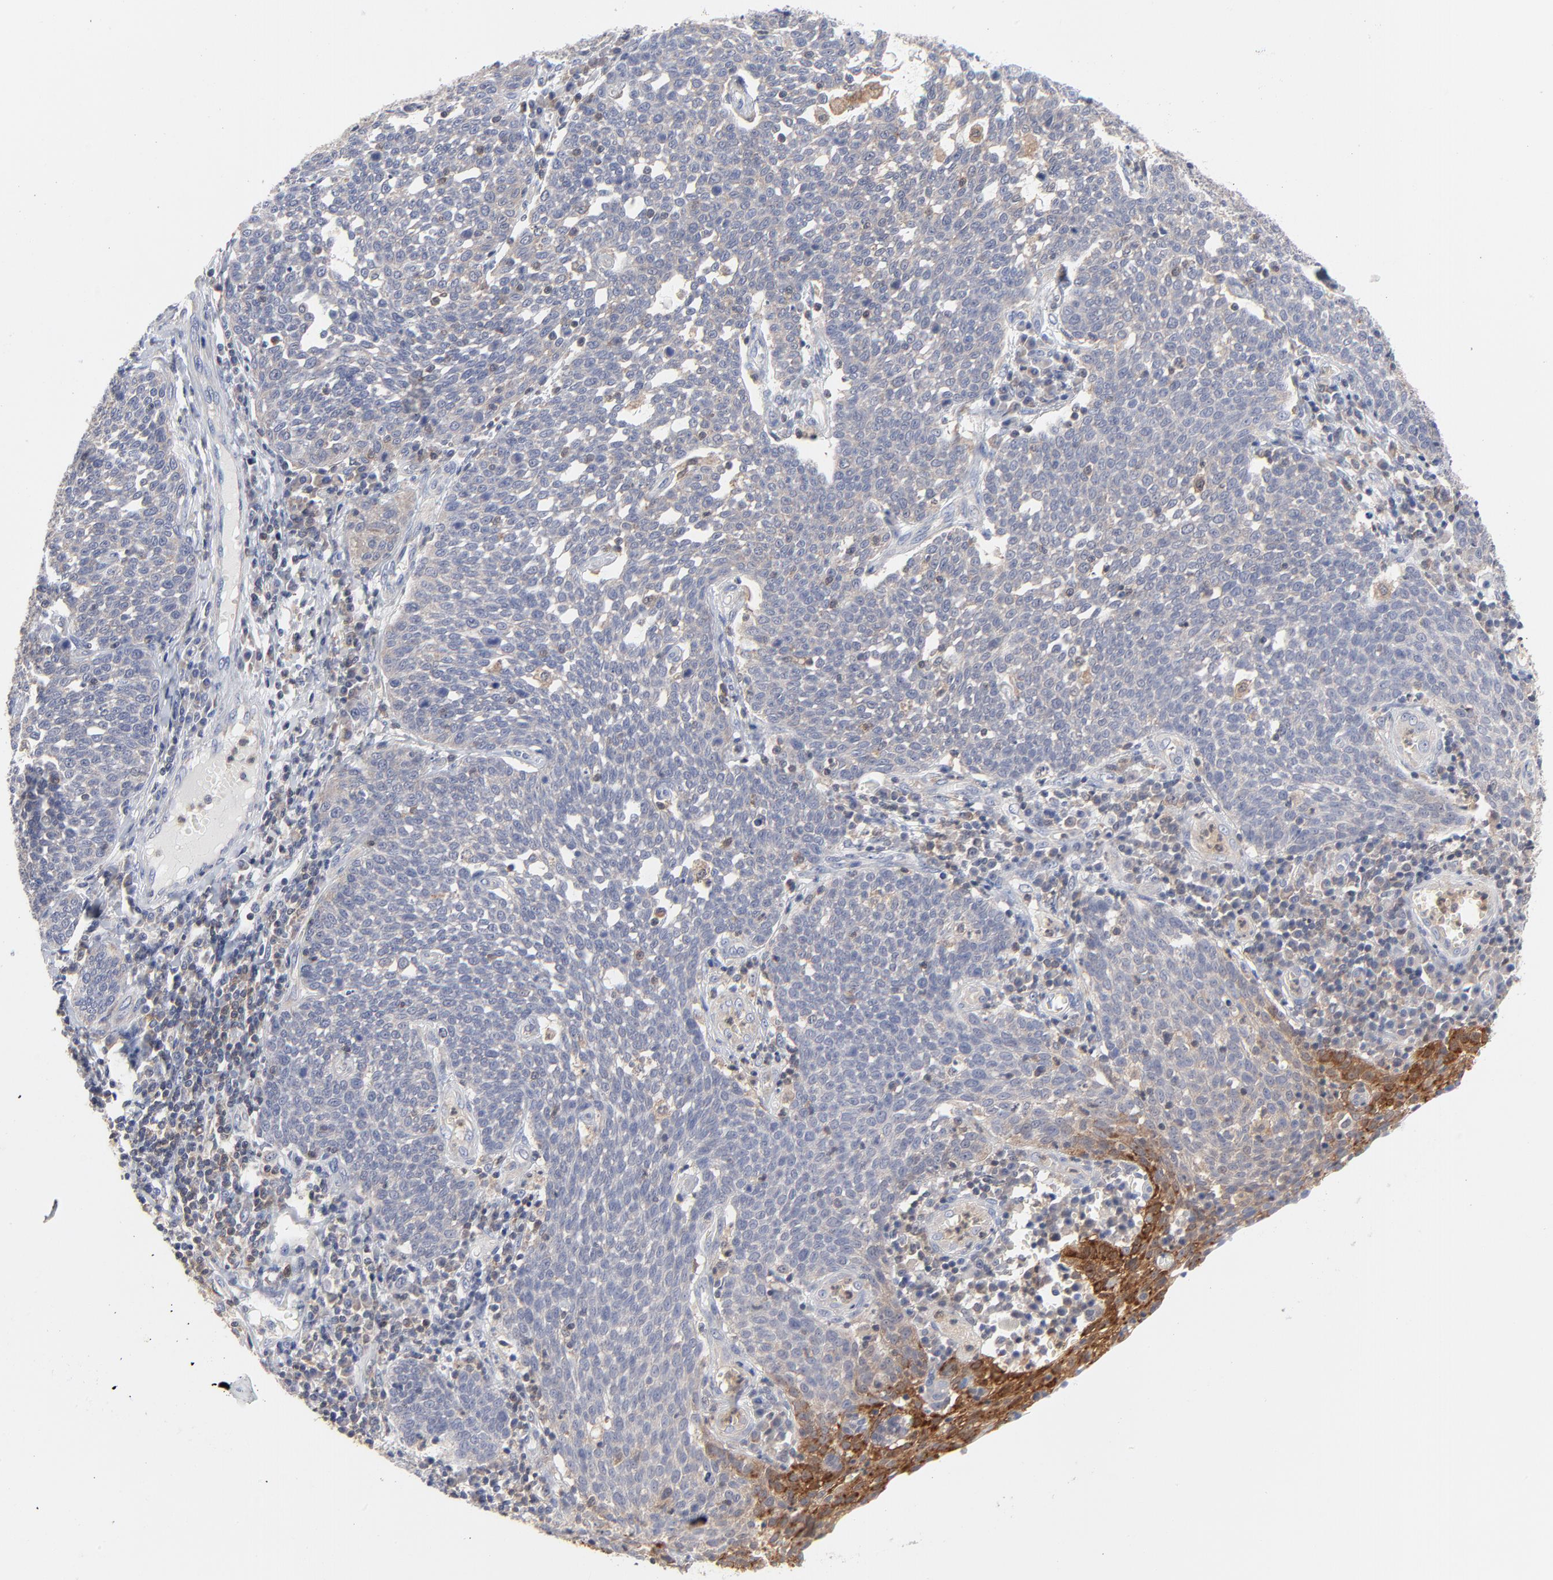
{"staining": {"intensity": "weak", "quantity": ">75%", "location": "cytoplasmic/membranous"}, "tissue": "cervical cancer", "cell_type": "Tumor cells", "image_type": "cancer", "snomed": [{"axis": "morphology", "description": "Squamous cell carcinoma, NOS"}, {"axis": "topography", "description": "Cervix"}], "caption": "Cervical cancer tissue displays weak cytoplasmic/membranous expression in about >75% of tumor cells, visualized by immunohistochemistry.", "gene": "CAB39L", "patient": {"sex": "female", "age": 34}}